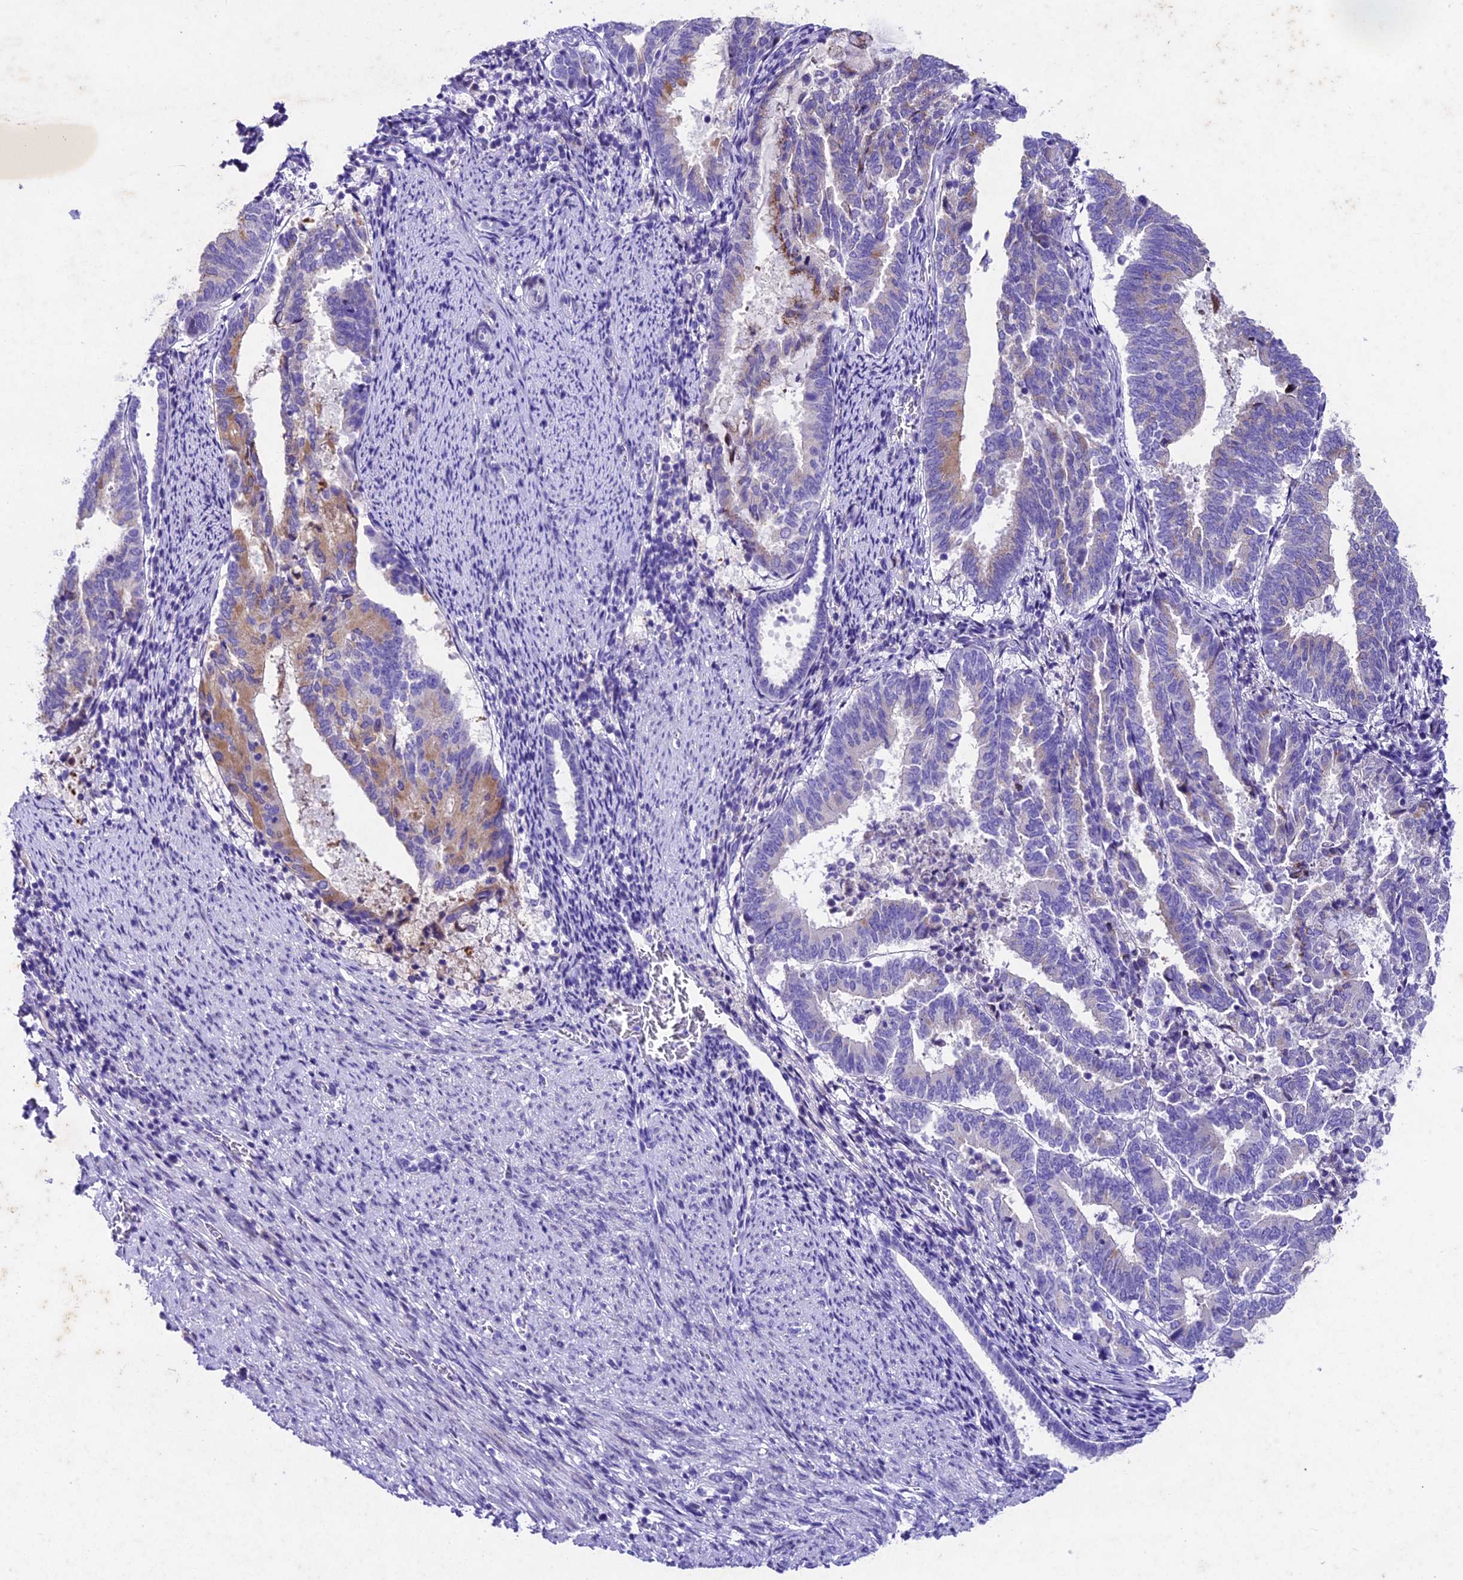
{"staining": {"intensity": "moderate", "quantity": "25%-75%", "location": "cytoplasmic/membranous"}, "tissue": "endometrial cancer", "cell_type": "Tumor cells", "image_type": "cancer", "snomed": [{"axis": "morphology", "description": "Adenocarcinoma, NOS"}, {"axis": "topography", "description": "Endometrium"}], "caption": "Human adenocarcinoma (endometrial) stained with a brown dye reveals moderate cytoplasmic/membranous positive staining in about 25%-75% of tumor cells.", "gene": "IFT140", "patient": {"sex": "female", "age": 80}}